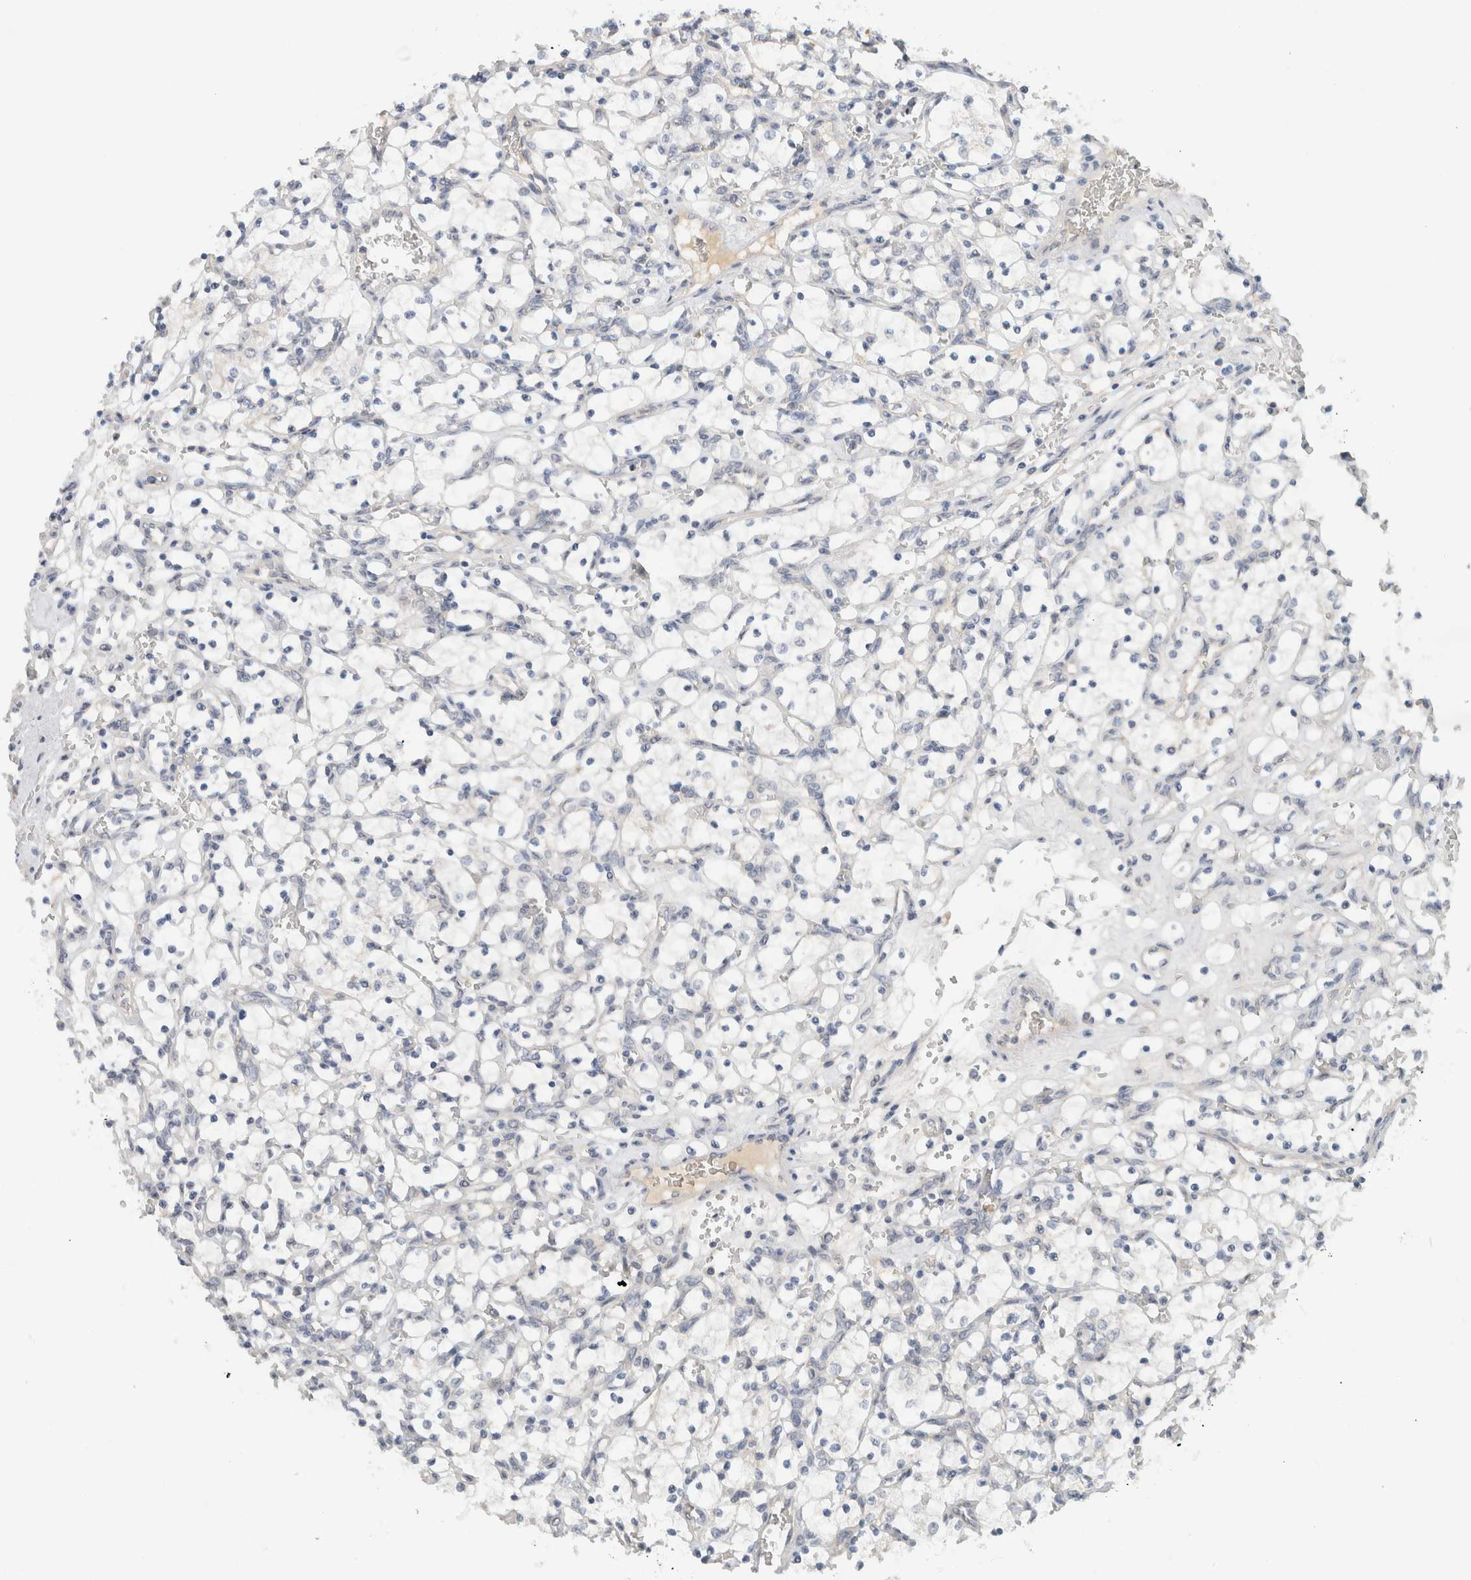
{"staining": {"intensity": "negative", "quantity": "none", "location": "none"}, "tissue": "renal cancer", "cell_type": "Tumor cells", "image_type": "cancer", "snomed": [{"axis": "morphology", "description": "Adenocarcinoma, NOS"}, {"axis": "topography", "description": "Kidney"}], "caption": "Human renal cancer (adenocarcinoma) stained for a protein using IHC displays no staining in tumor cells.", "gene": "HCN3", "patient": {"sex": "female", "age": 69}}